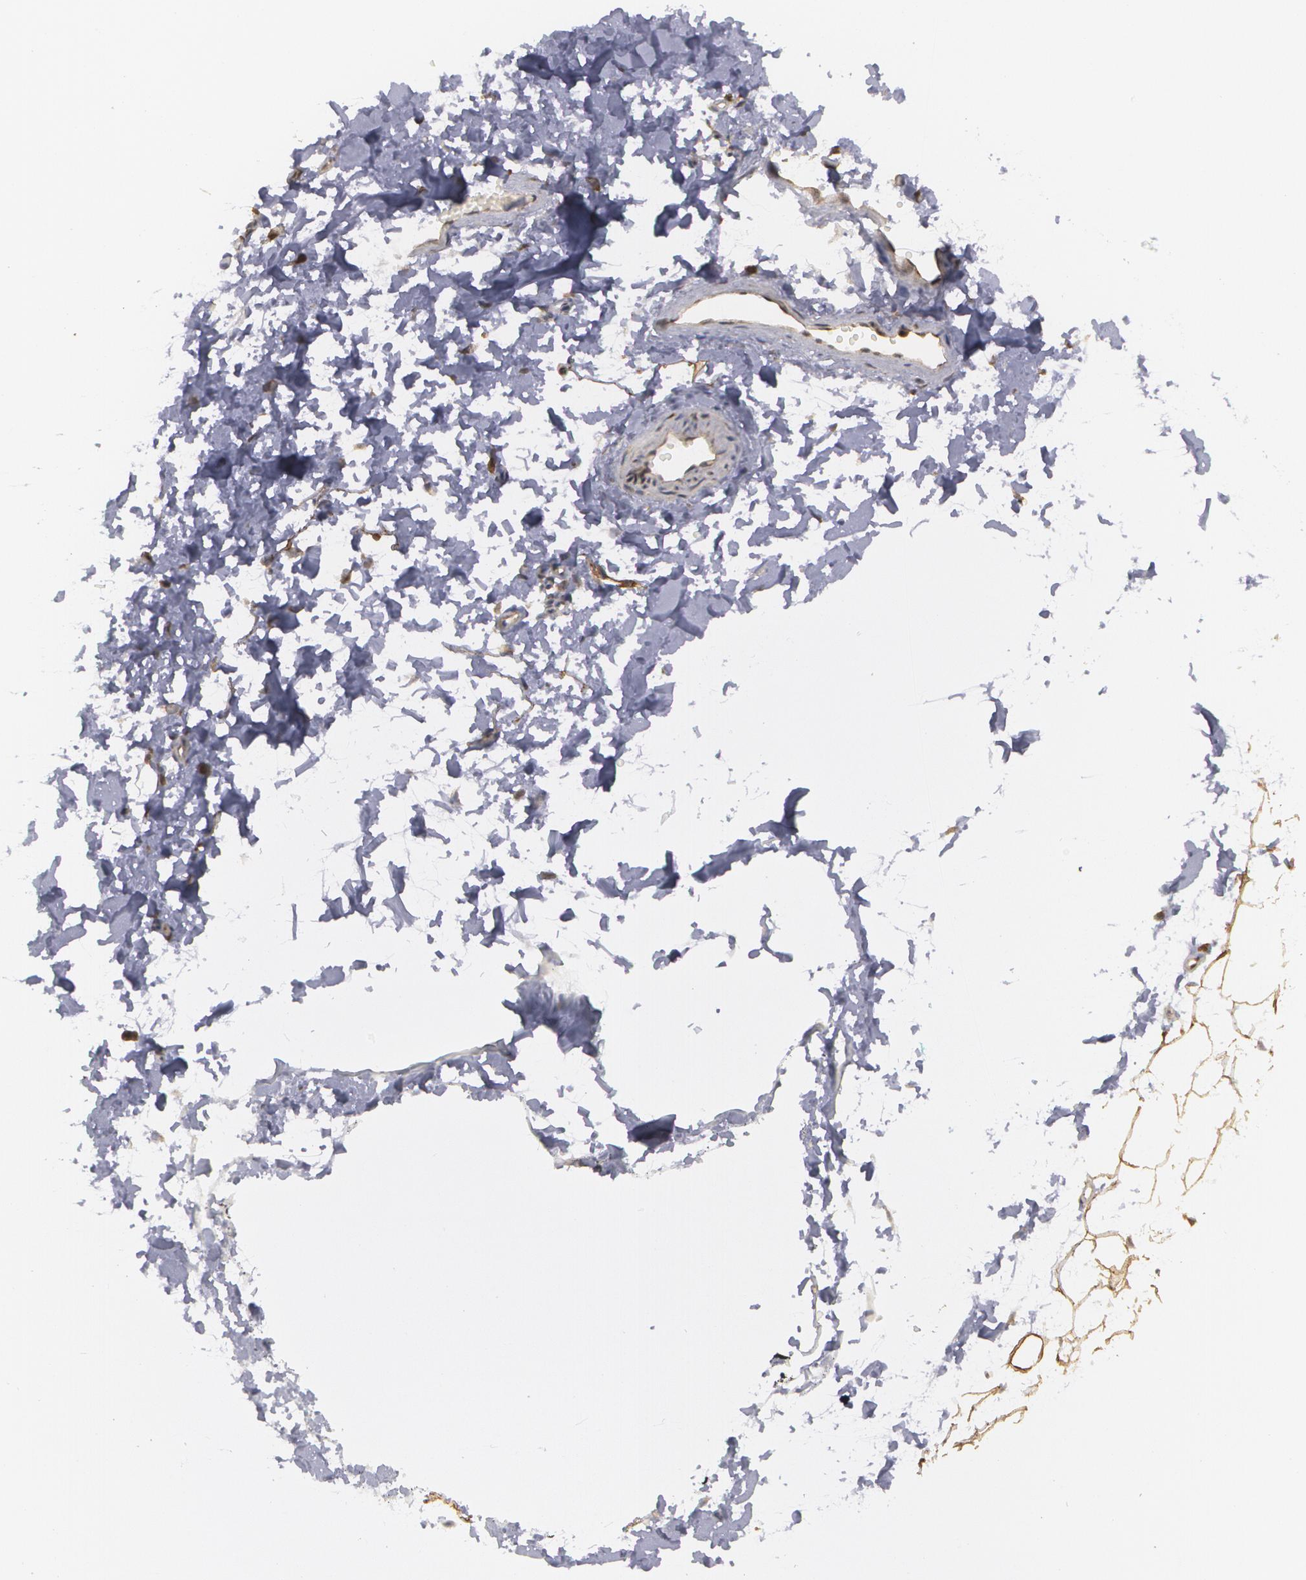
{"staining": {"intensity": "moderate", "quantity": ">75%", "location": "cytoplasmic/membranous"}, "tissue": "adipose tissue", "cell_type": "Adipocytes", "image_type": "normal", "snomed": [{"axis": "morphology", "description": "Normal tissue, NOS"}, {"axis": "topography", "description": "Breast"}], "caption": "Protein expression analysis of benign human adipose tissue reveals moderate cytoplasmic/membranous staining in approximately >75% of adipocytes. (Stains: DAB (3,3'-diaminobenzidine) in brown, nuclei in blue, Microscopy: brightfield microscopy at high magnification).", "gene": "MTHFD1", "patient": {"sex": "female", "age": 45}}